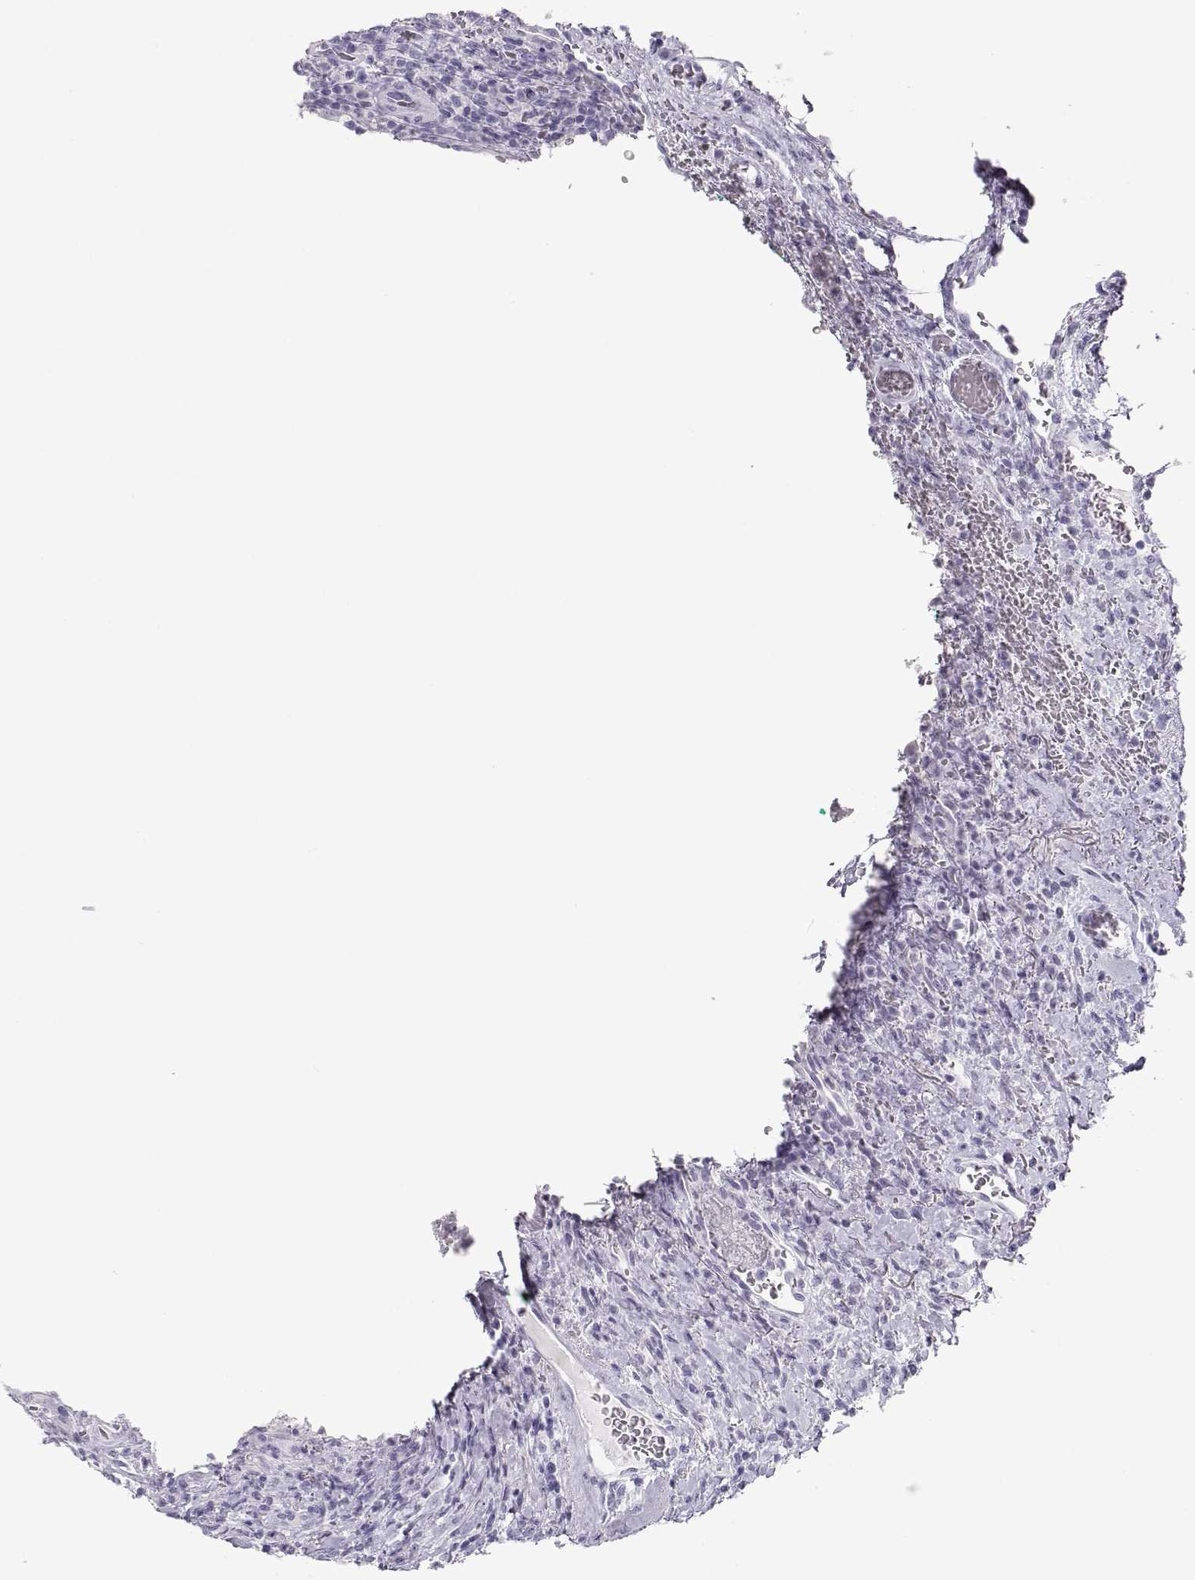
{"staining": {"intensity": "negative", "quantity": "none", "location": "none"}, "tissue": "head and neck cancer", "cell_type": "Tumor cells", "image_type": "cancer", "snomed": [{"axis": "morphology", "description": "Squamous cell carcinoma, NOS"}, {"axis": "topography", "description": "Head-Neck"}], "caption": "An immunohistochemistry (IHC) photomicrograph of squamous cell carcinoma (head and neck) is shown. There is no staining in tumor cells of squamous cell carcinoma (head and neck).", "gene": "TKTL1", "patient": {"sex": "male", "age": 69}}